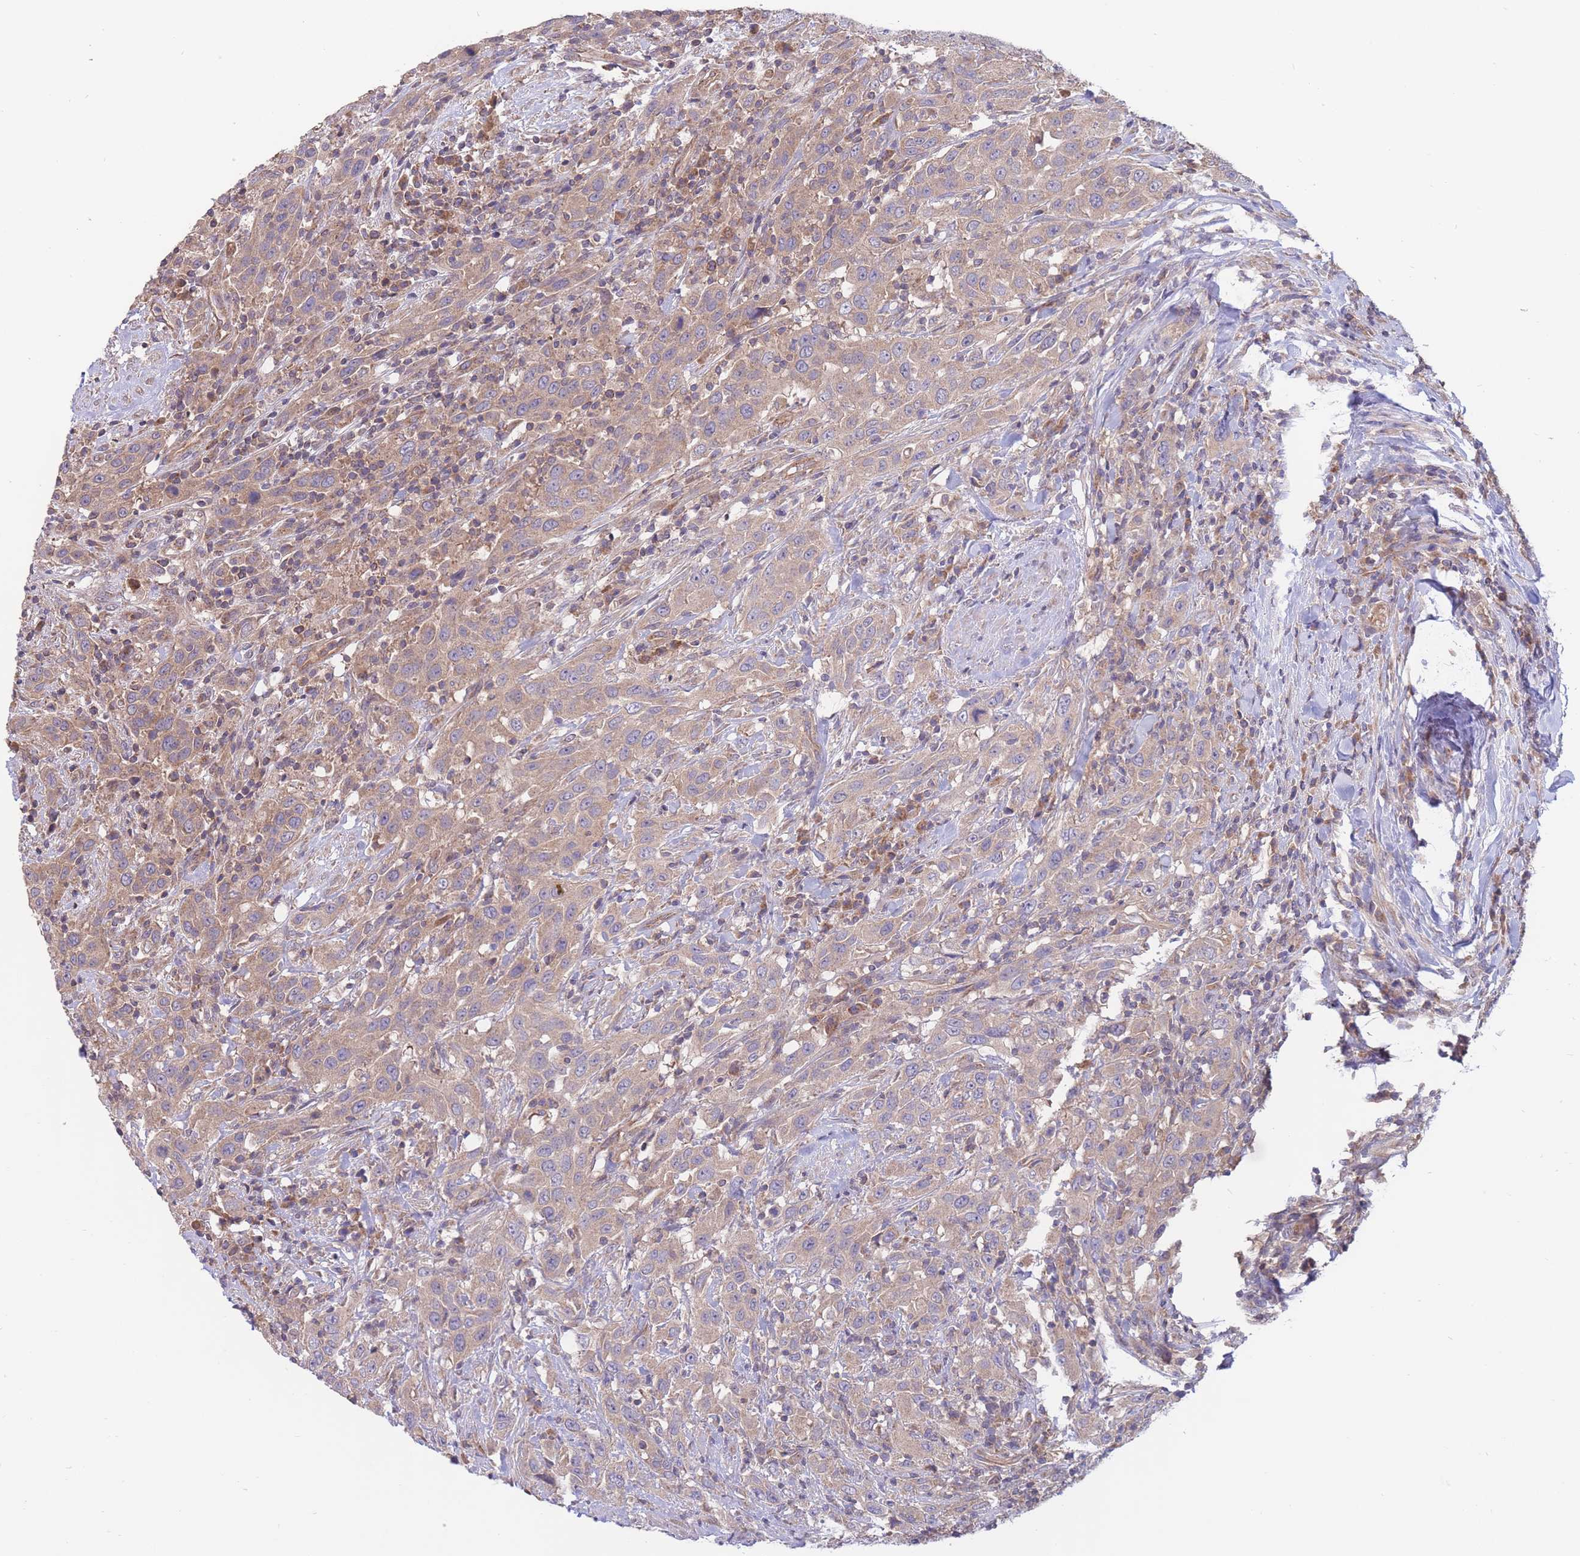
{"staining": {"intensity": "moderate", "quantity": ">75%", "location": "cytoplasmic/membranous"}, "tissue": "urothelial cancer", "cell_type": "Tumor cells", "image_type": "cancer", "snomed": [{"axis": "morphology", "description": "Urothelial carcinoma, High grade"}, {"axis": "topography", "description": "Urinary bladder"}], "caption": "A medium amount of moderate cytoplasmic/membranous staining is identified in approximately >75% of tumor cells in high-grade urothelial carcinoma tissue.", "gene": "ALS2CL", "patient": {"sex": "male", "age": 61}}